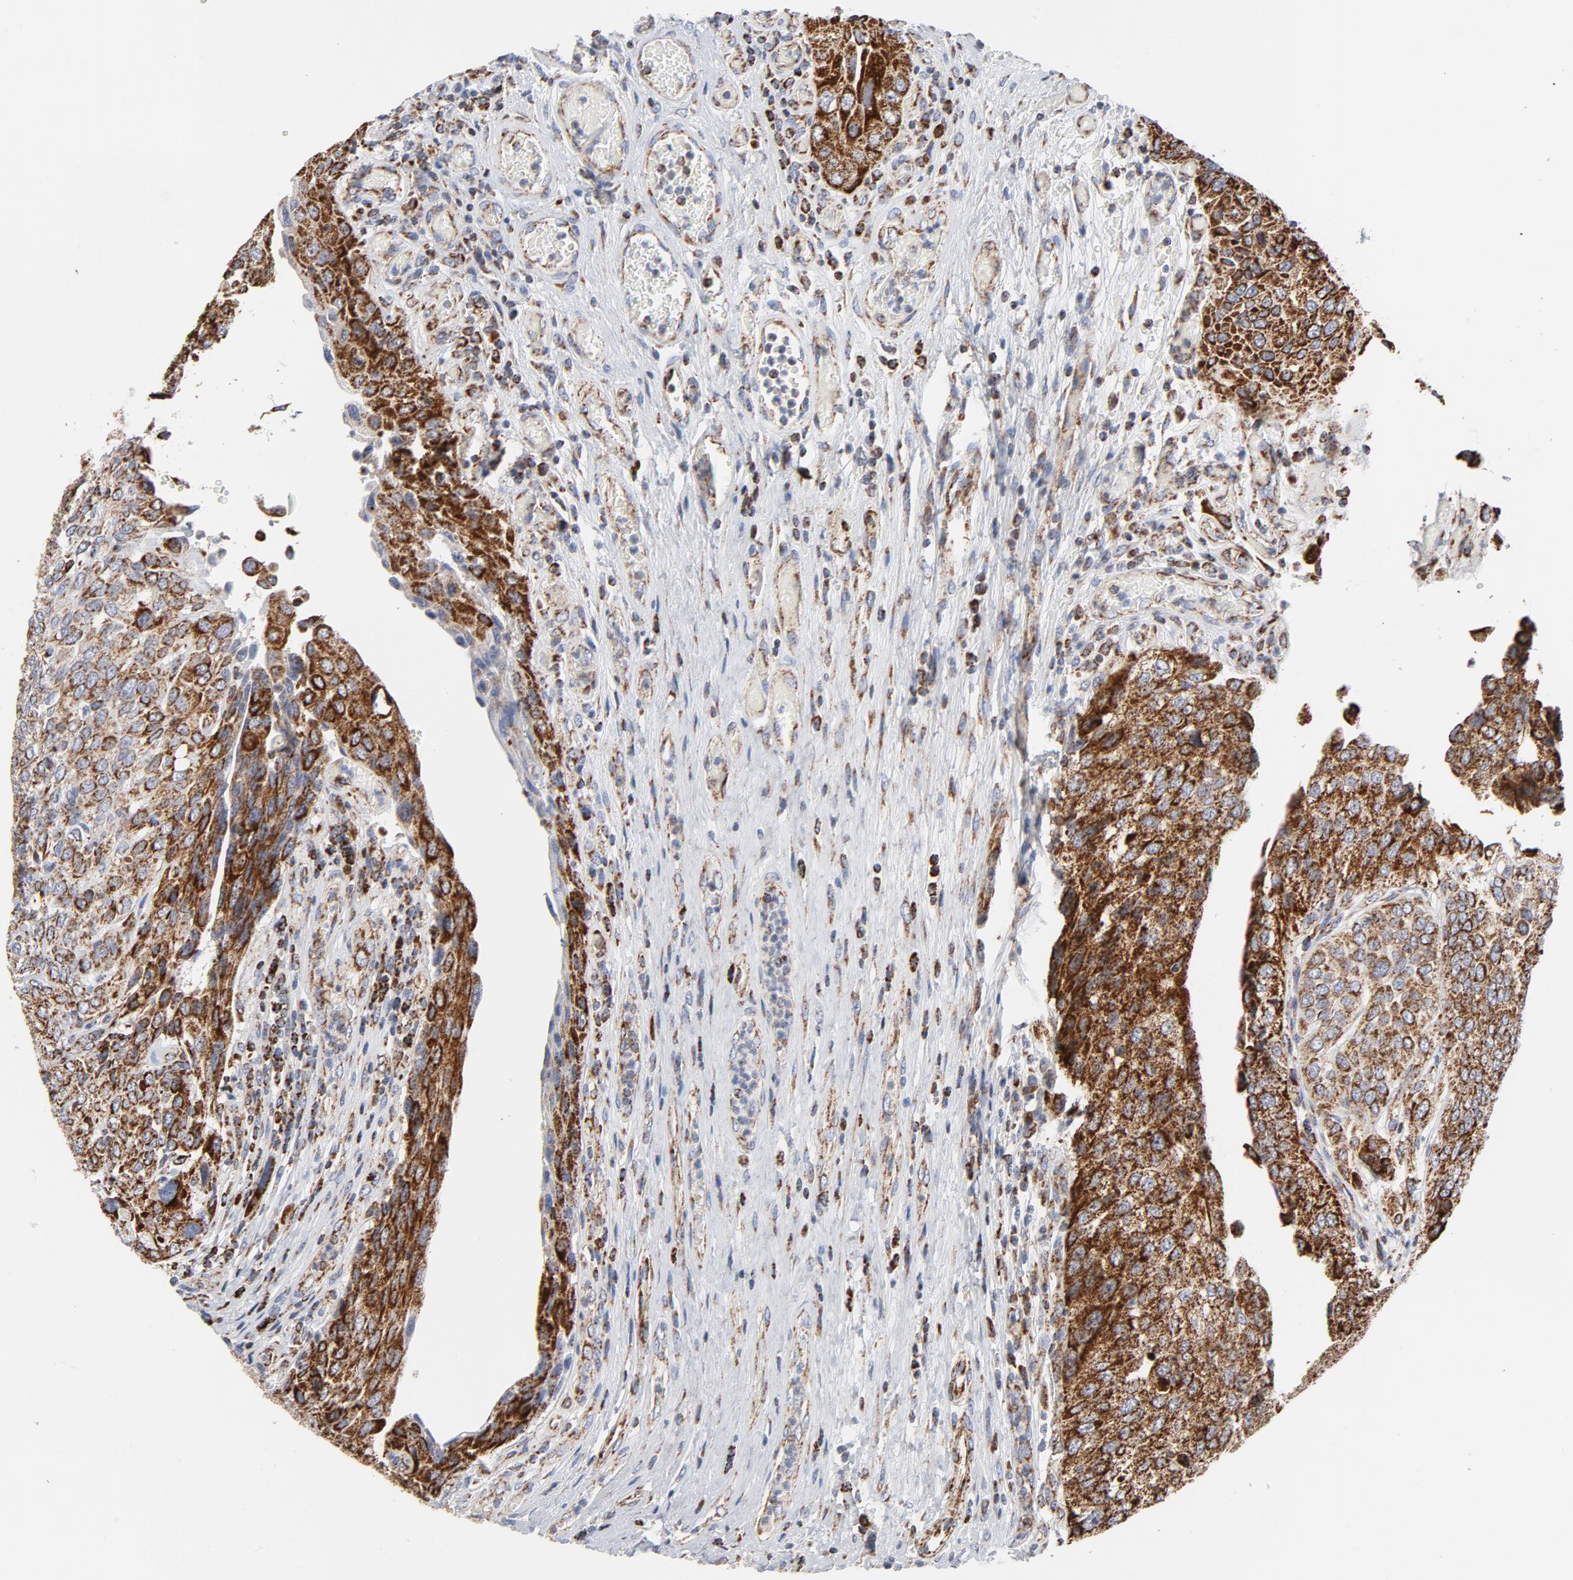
{"staining": {"intensity": "strong", "quantity": ">75%", "location": "cytoplasmic/membranous"}, "tissue": "urothelial cancer", "cell_type": "Tumor cells", "image_type": "cancer", "snomed": [{"axis": "morphology", "description": "Urothelial carcinoma, High grade"}, {"axis": "topography", "description": "Urinary bladder"}], "caption": "Strong cytoplasmic/membranous protein staining is seen in about >75% of tumor cells in urothelial cancer. (IHC, brightfield microscopy, high magnification).", "gene": "CYCS", "patient": {"sex": "male", "age": 50}}